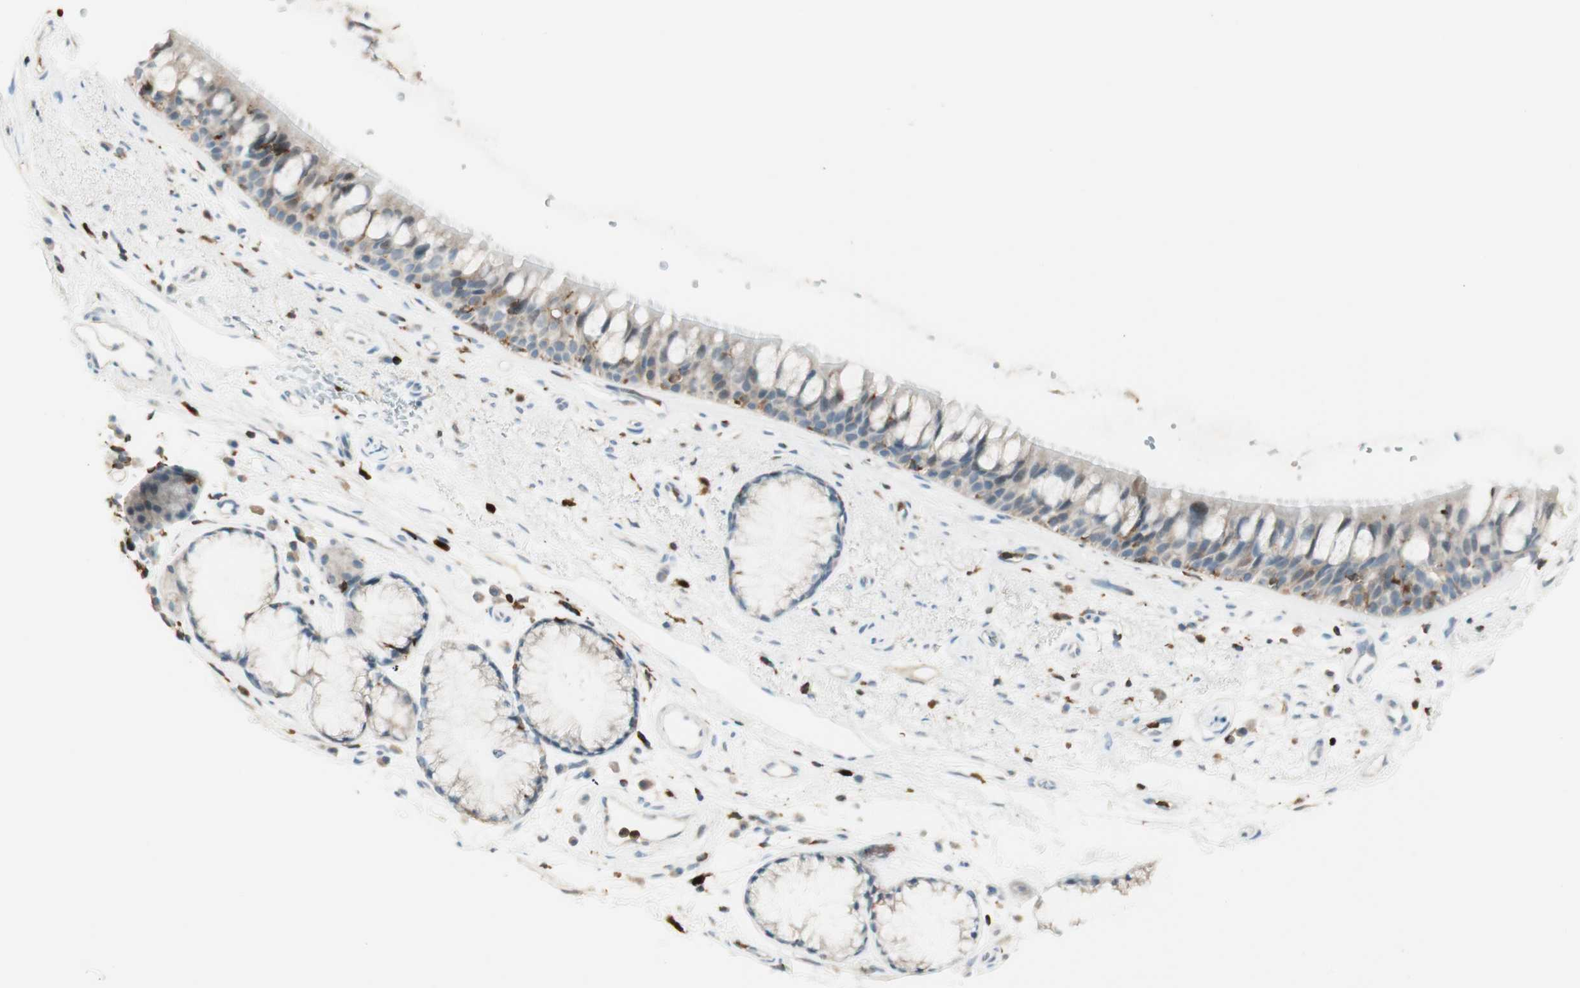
{"staining": {"intensity": "weak", "quantity": ">75%", "location": "cytoplasmic/membranous,nuclear"}, "tissue": "bronchus", "cell_type": "Respiratory epithelial cells", "image_type": "normal", "snomed": [{"axis": "morphology", "description": "Normal tissue, NOS"}, {"axis": "topography", "description": "Bronchus"}], "caption": "Immunohistochemical staining of unremarkable bronchus shows low levels of weak cytoplasmic/membranous,nuclear staining in about >75% of respiratory epithelial cells.", "gene": "HPGD", "patient": {"sex": "female", "age": 54}}